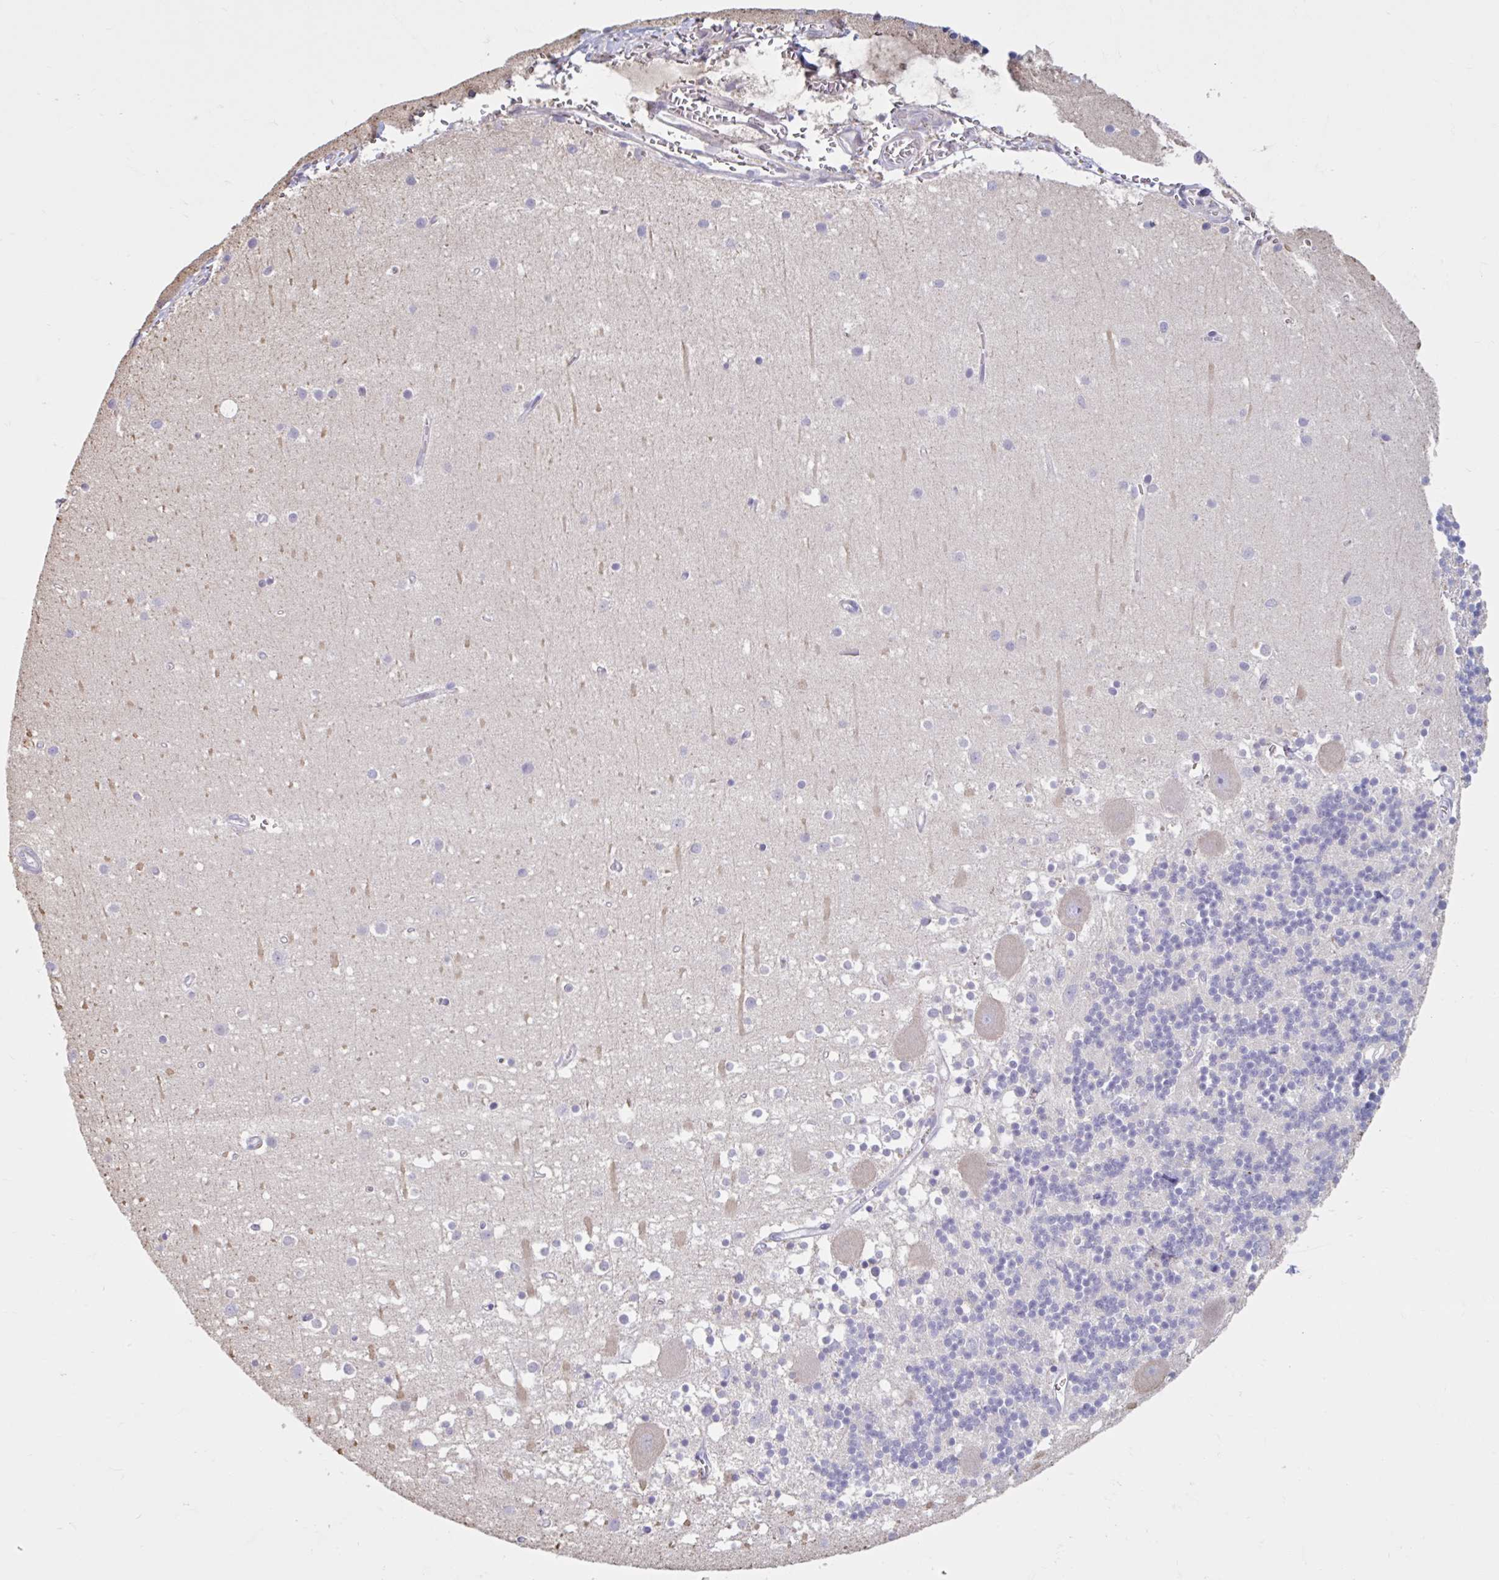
{"staining": {"intensity": "negative", "quantity": "none", "location": "none"}, "tissue": "cerebellum", "cell_type": "Cells in granular layer", "image_type": "normal", "snomed": [{"axis": "morphology", "description": "Normal tissue, NOS"}, {"axis": "topography", "description": "Cerebellum"}], "caption": "Cells in granular layer are negative for protein expression in unremarkable human cerebellum.", "gene": "CDH19", "patient": {"sex": "male", "age": 54}}